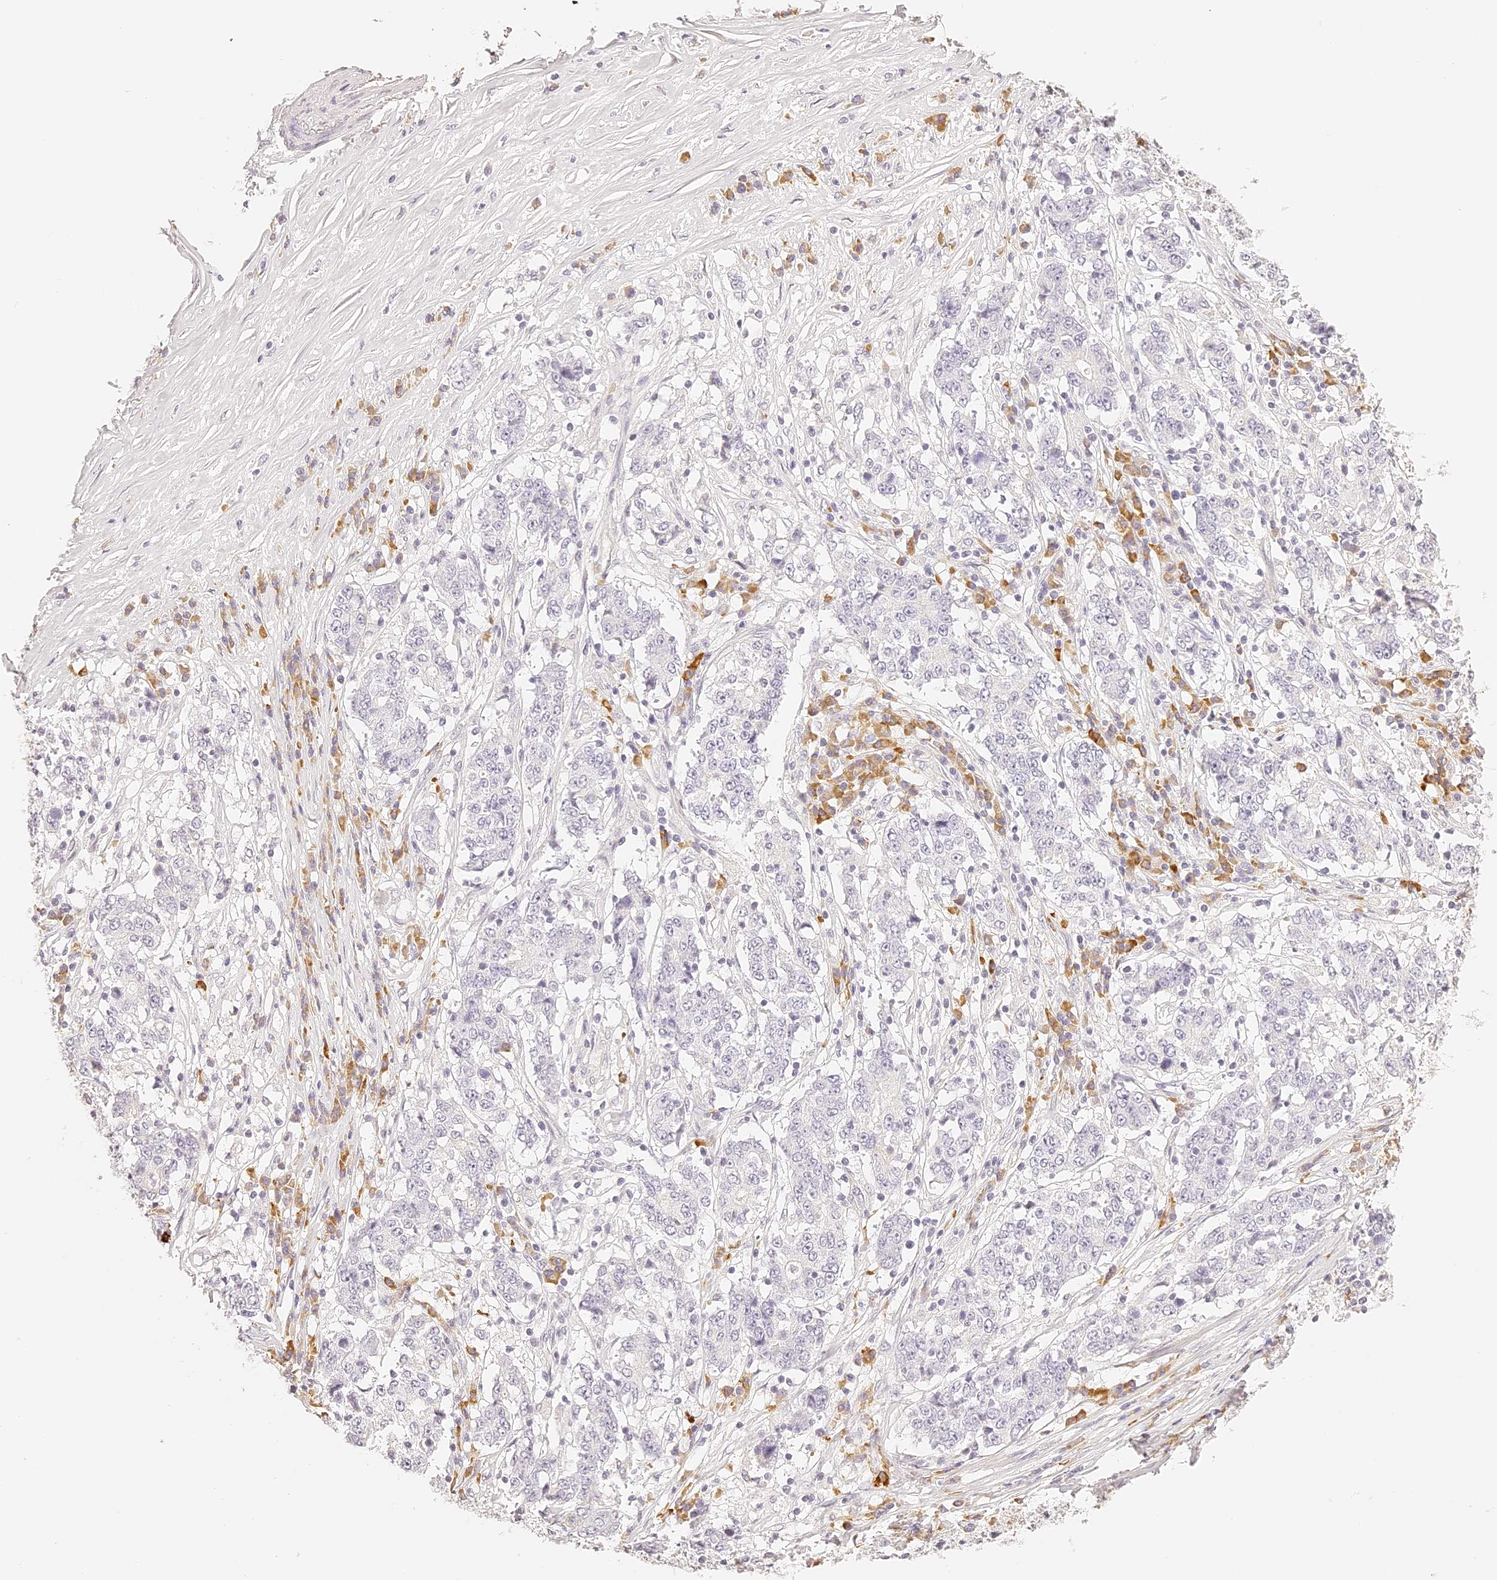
{"staining": {"intensity": "negative", "quantity": "none", "location": "none"}, "tissue": "stomach cancer", "cell_type": "Tumor cells", "image_type": "cancer", "snomed": [{"axis": "morphology", "description": "Adenocarcinoma, NOS"}, {"axis": "topography", "description": "Stomach"}], "caption": "Adenocarcinoma (stomach) stained for a protein using immunohistochemistry reveals no positivity tumor cells.", "gene": "TRIM45", "patient": {"sex": "male", "age": 59}}